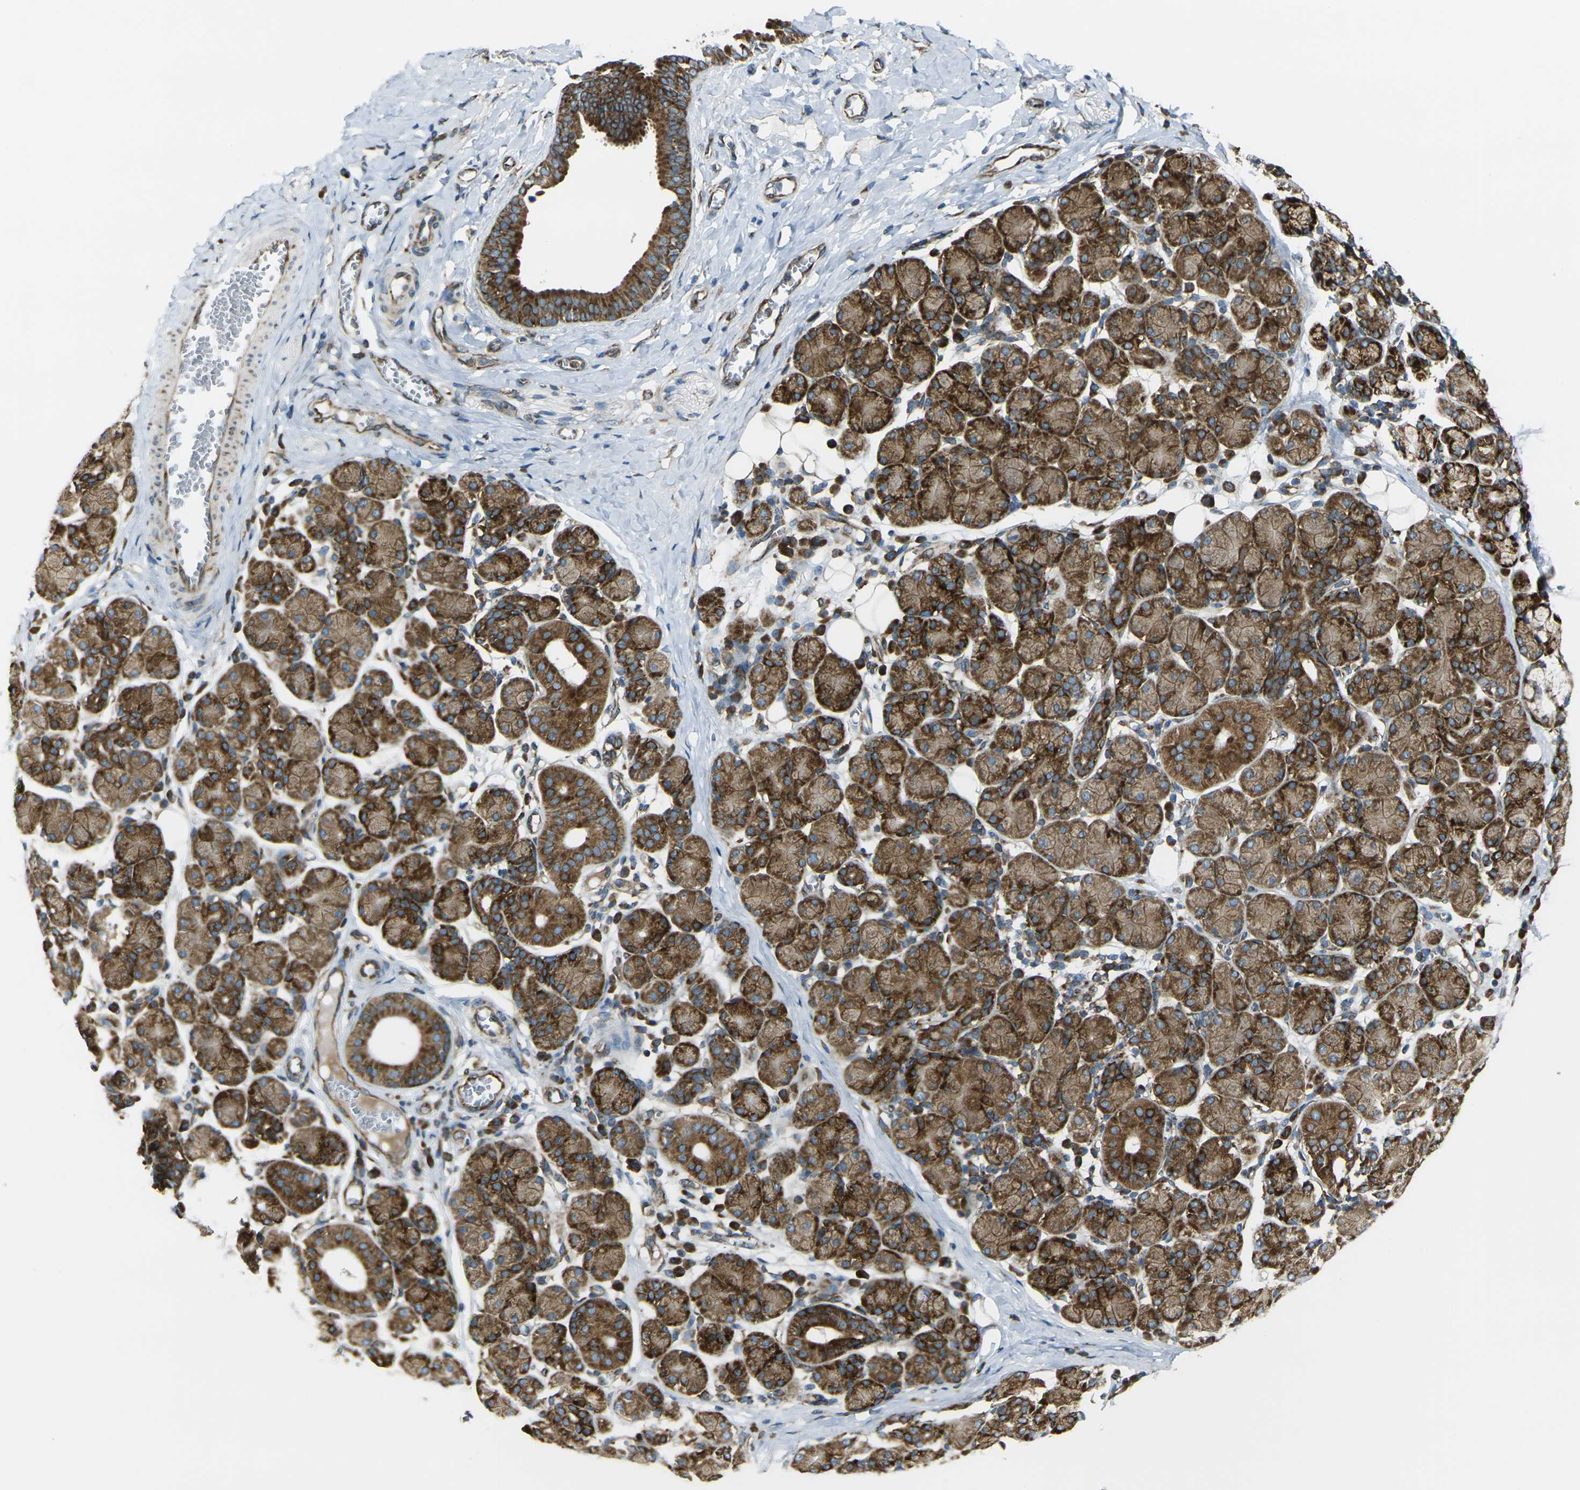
{"staining": {"intensity": "strong", "quantity": ">75%", "location": "cytoplasmic/membranous"}, "tissue": "salivary gland", "cell_type": "Glandular cells", "image_type": "normal", "snomed": [{"axis": "morphology", "description": "Normal tissue, NOS"}, {"axis": "morphology", "description": "Inflammation, NOS"}, {"axis": "topography", "description": "Lymph node"}, {"axis": "topography", "description": "Salivary gland"}], "caption": "Immunohistochemistry of benign human salivary gland demonstrates high levels of strong cytoplasmic/membranous positivity in approximately >75% of glandular cells.", "gene": "CELSR2", "patient": {"sex": "male", "age": 3}}